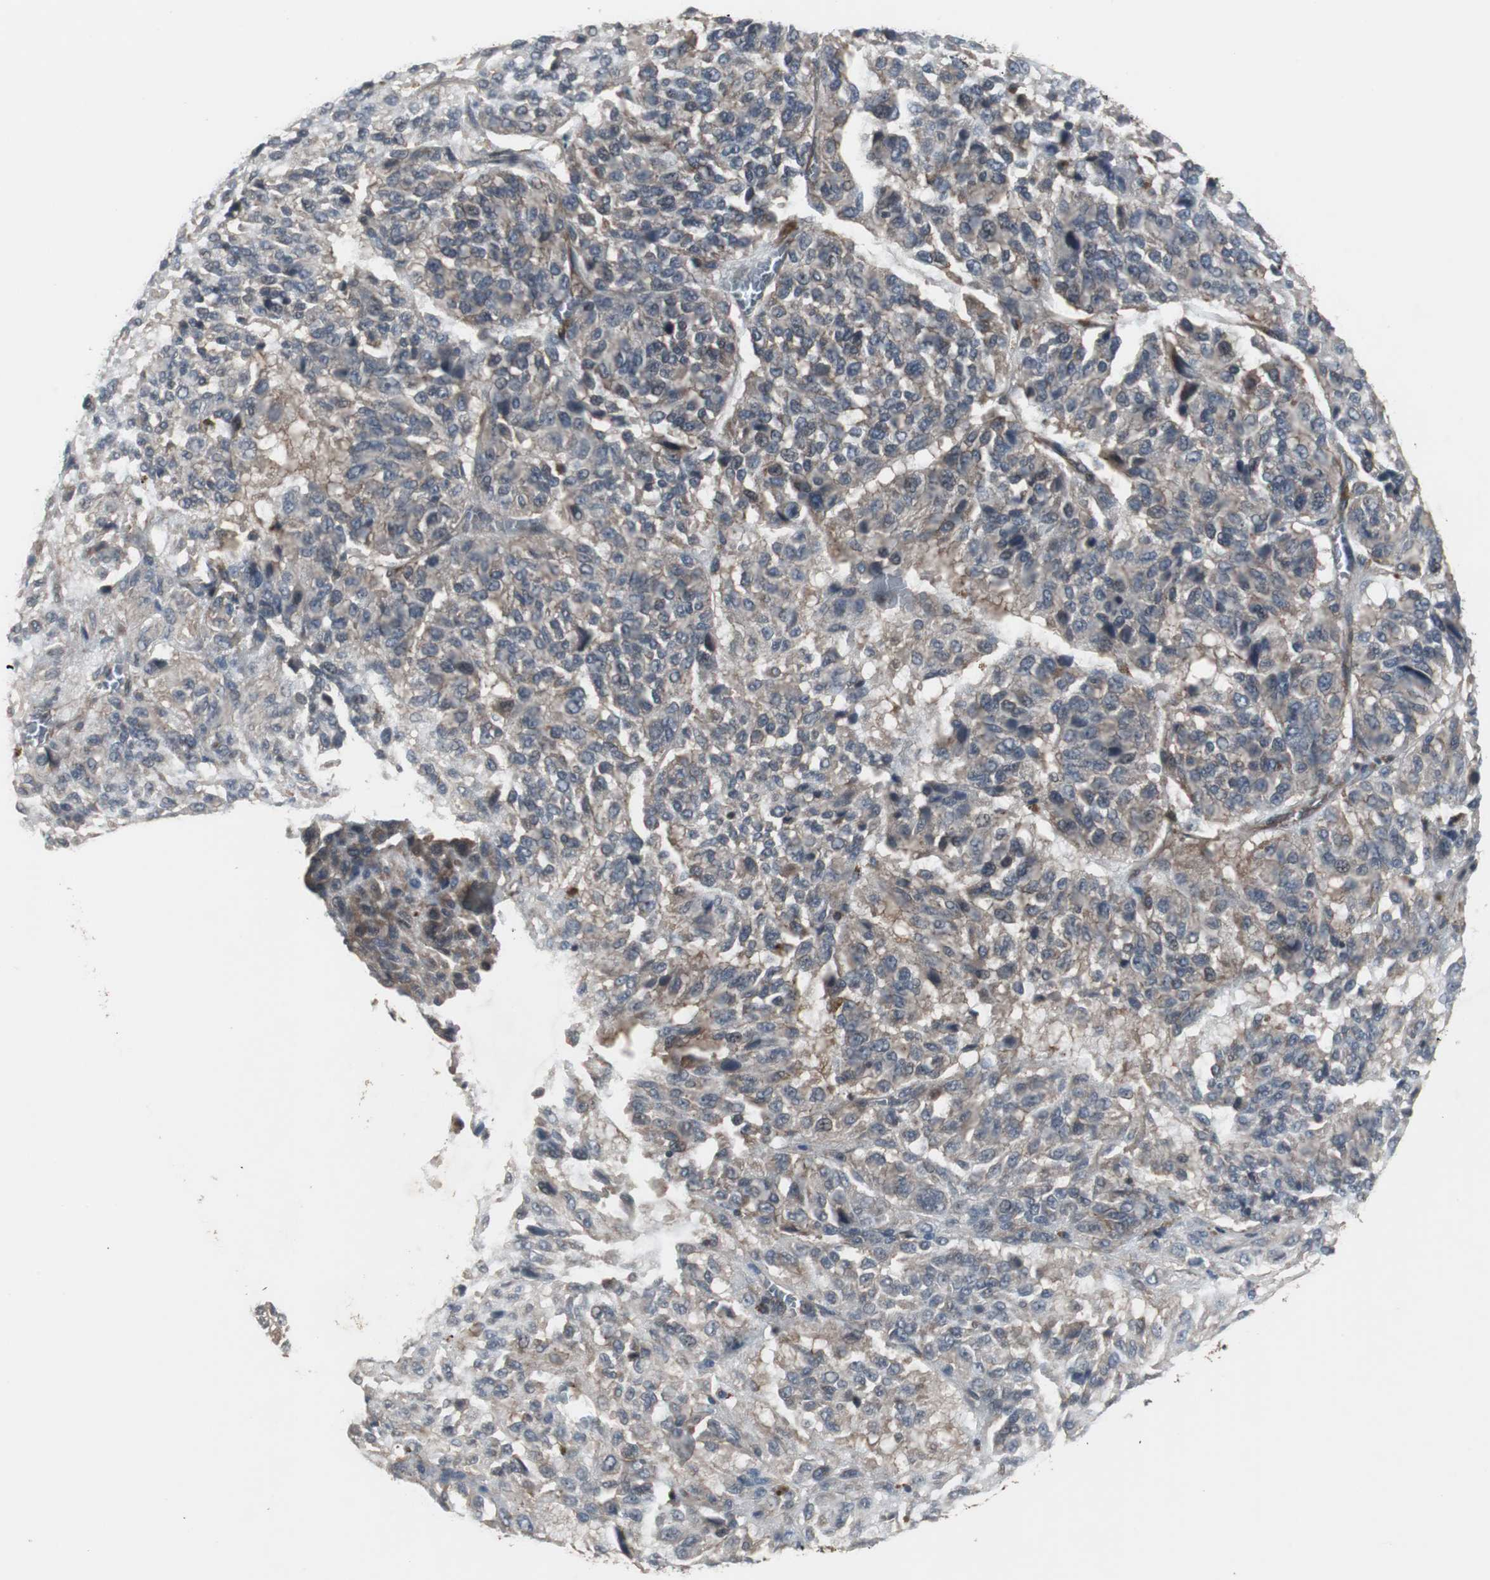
{"staining": {"intensity": "weak", "quantity": "25%-75%", "location": "cytoplasmic/membranous"}, "tissue": "melanoma", "cell_type": "Tumor cells", "image_type": "cancer", "snomed": [{"axis": "morphology", "description": "Malignant melanoma, Metastatic site"}, {"axis": "topography", "description": "Lung"}], "caption": "IHC of human melanoma demonstrates low levels of weak cytoplasmic/membranous expression in approximately 25%-75% of tumor cells. The protein of interest is stained brown, and the nuclei are stained in blue (DAB IHC with brightfield microscopy, high magnification).", "gene": "ATP2B2", "patient": {"sex": "male", "age": 64}}